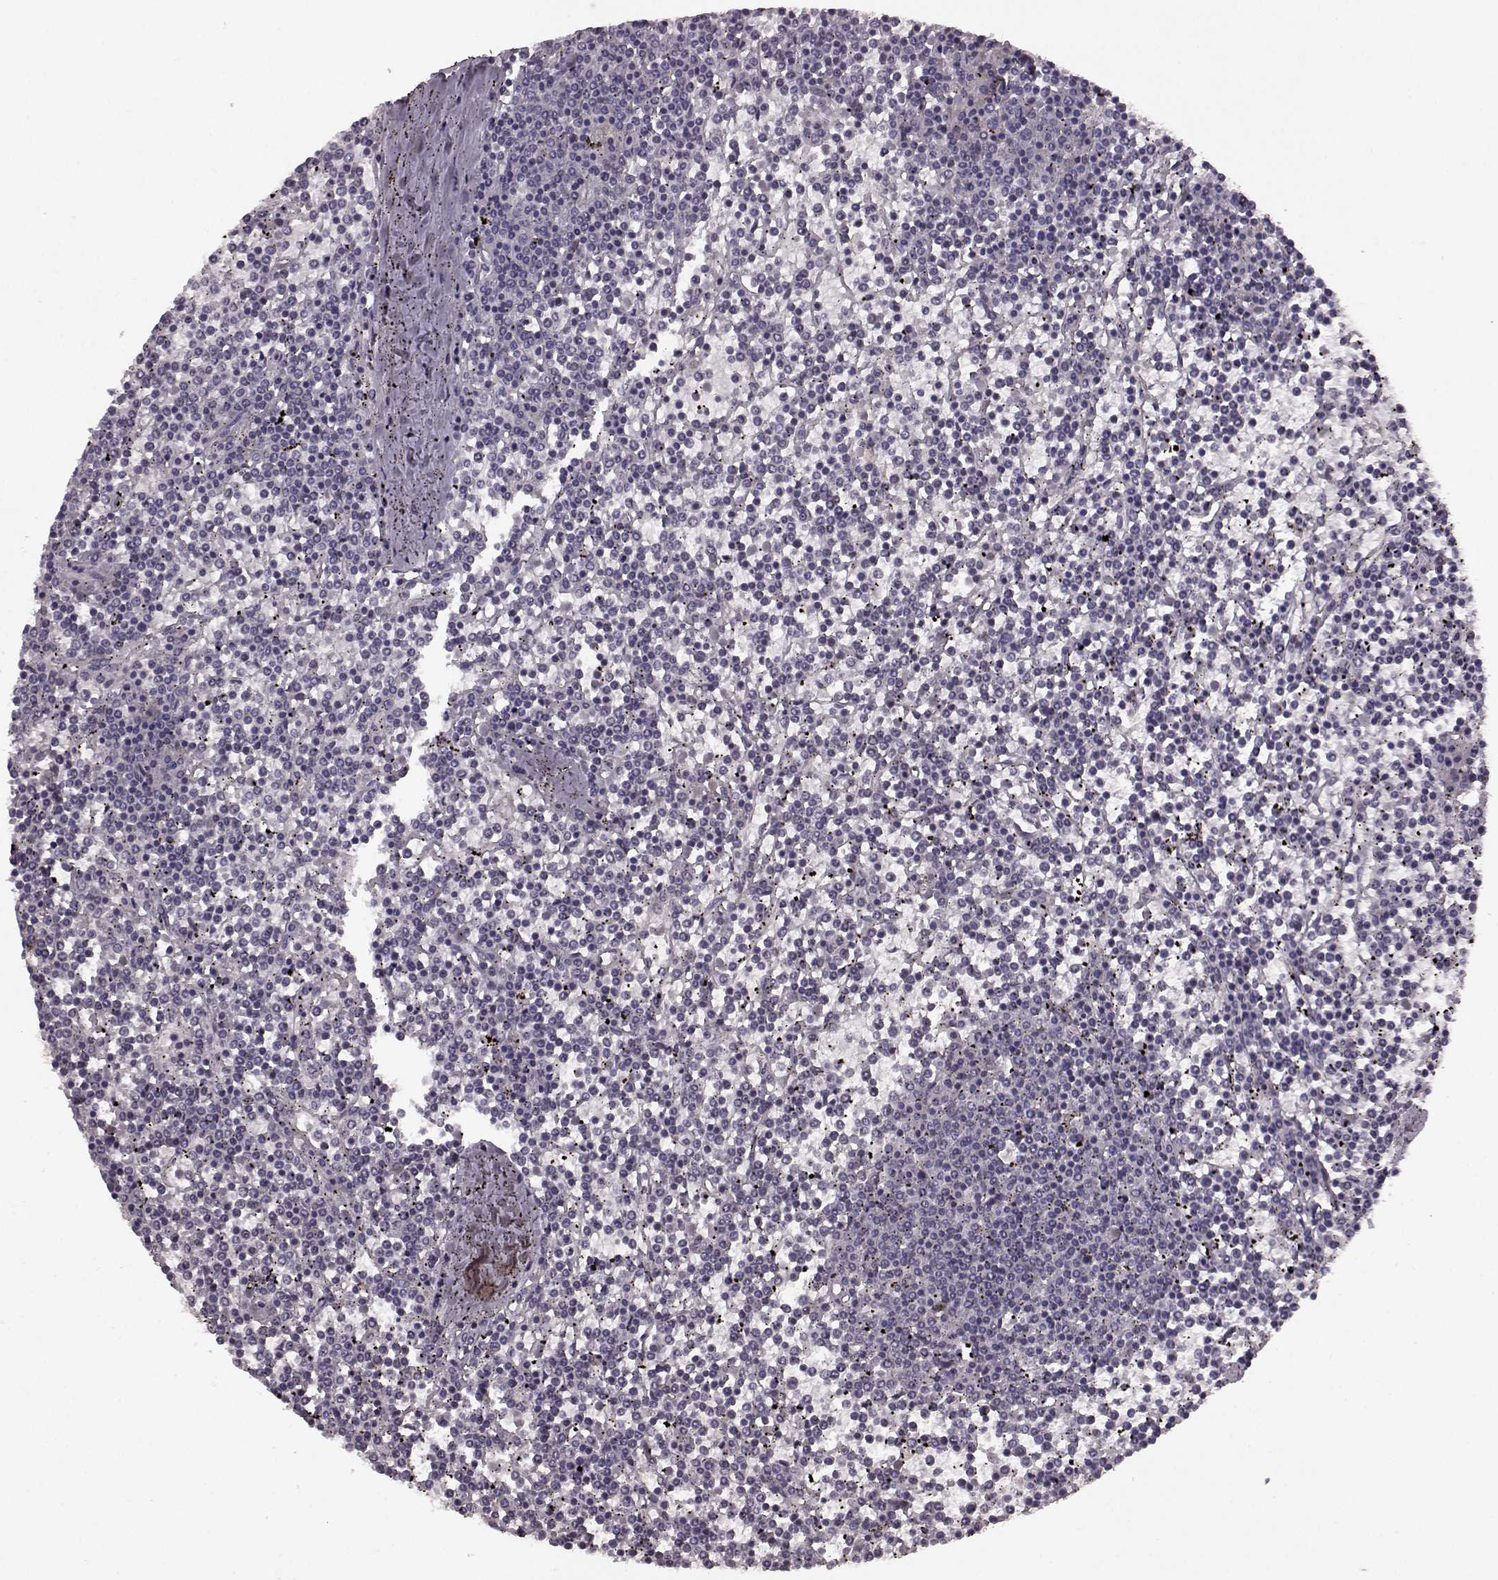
{"staining": {"intensity": "negative", "quantity": "none", "location": "none"}, "tissue": "lymphoma", "cell_type": "Tumor cells", "image_type": "cancer", "snomed": [{"axis": "morphology", "description": "Malignant lymphoma, non-Hodgkin's type, Low grade"}, {"axis": "topography", "description": "Spleen"}], "caption": "Tumor cells are negative for brown protein staining in lymphoma.", "gene": "SLC52A3", "patient": {"sex": "female", "age": 19}}